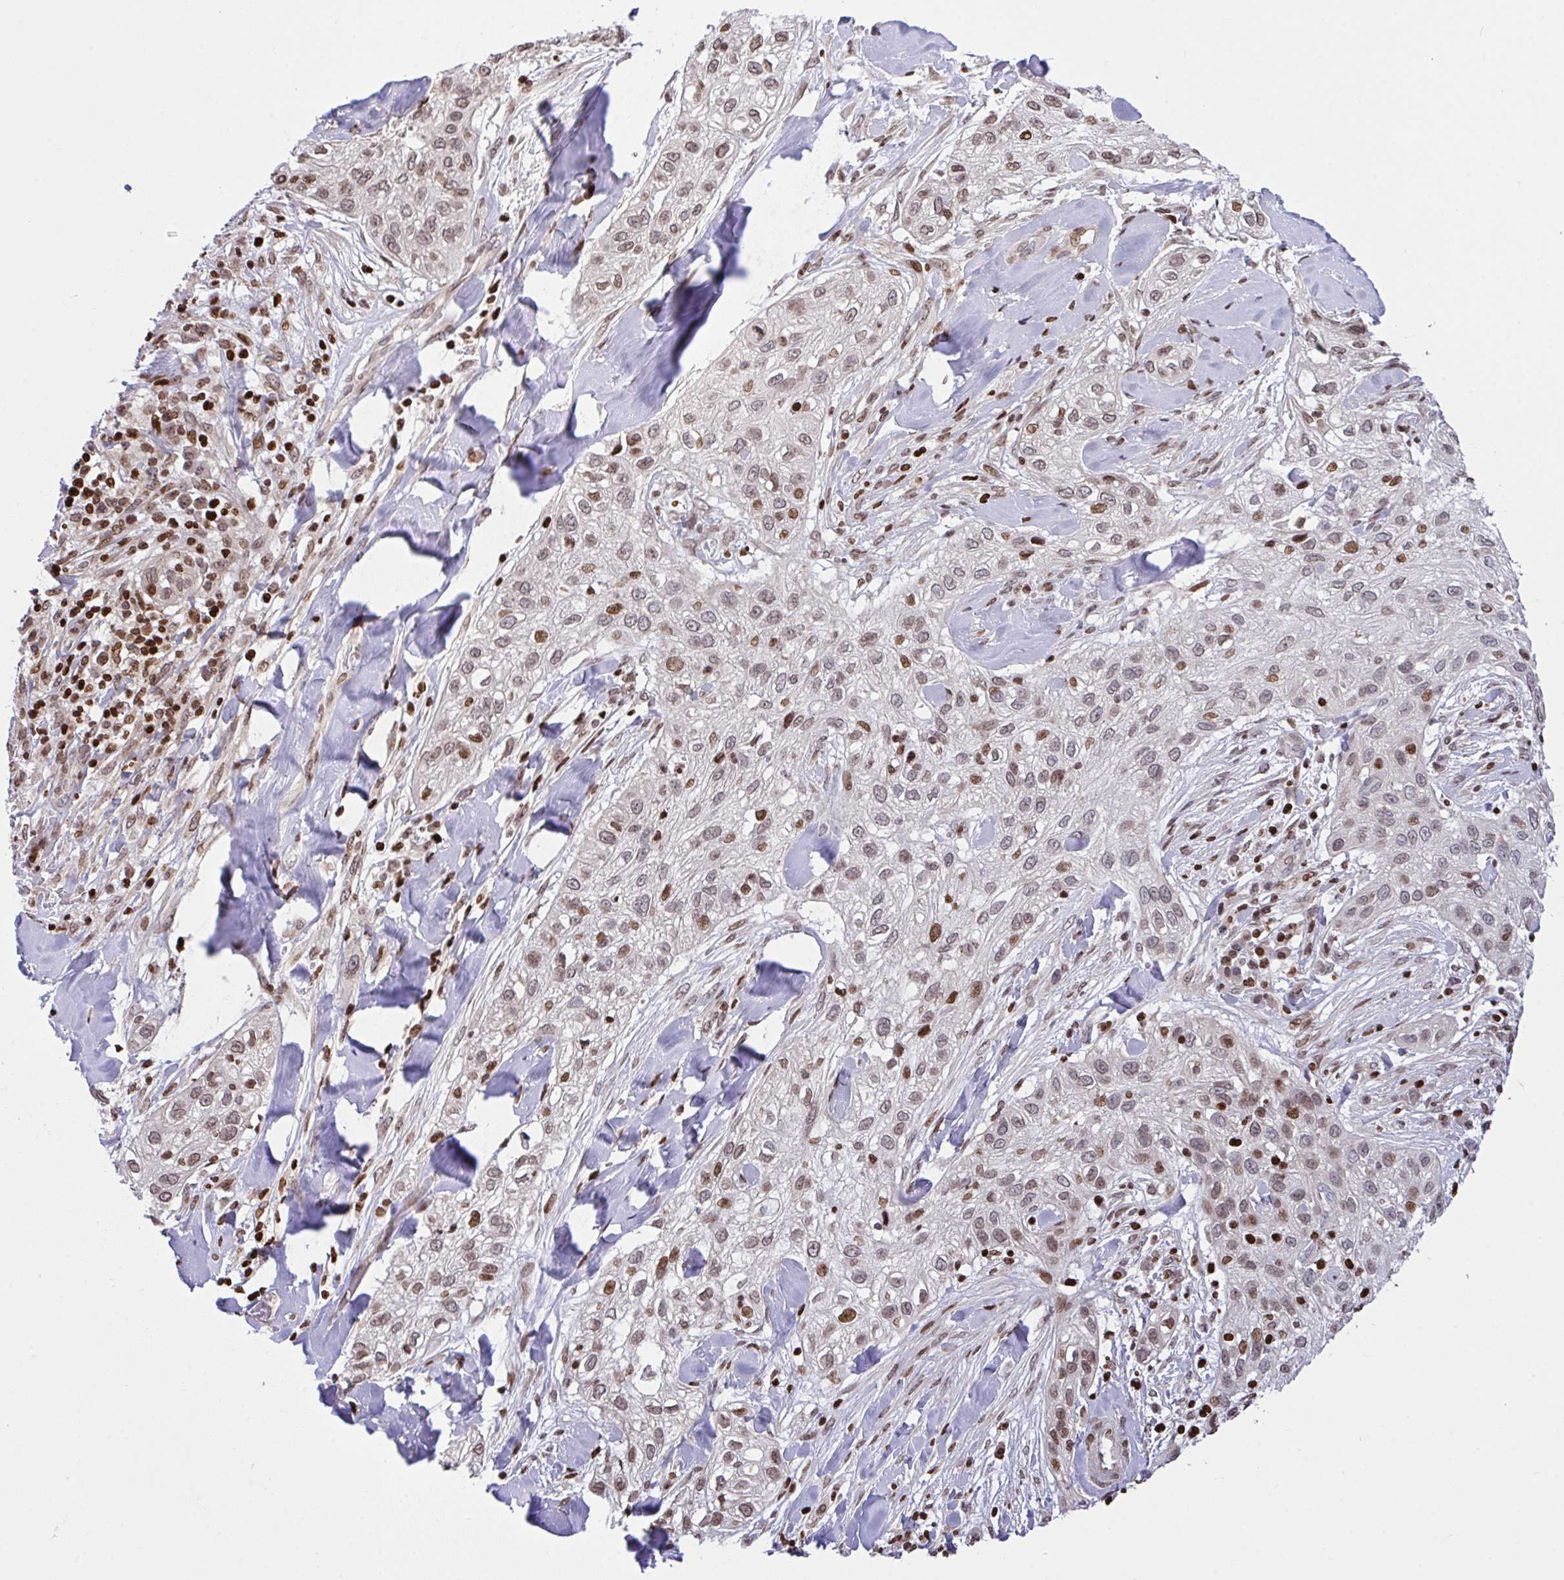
{"staining": {"intensity": "moderate", "quantity": ">75%", "location": "nuclear"}, "tissue": "skin cancer", "cell_type": "Tumor cells", "image_type": "cancer", "snomed": [{"axis": "morphology", "description": "Squamous cell carcinoma, NOS"}, {"axis": "topography", "description": "Skin"}], "caption": "Approximately >75% of tumor cells in human skin cancer show moderate nuclear protein staining as visualized by brown immunohistochemical staining.", "gene": "RAPGEF5", "patient": {"sex": "male", "age": 82}}